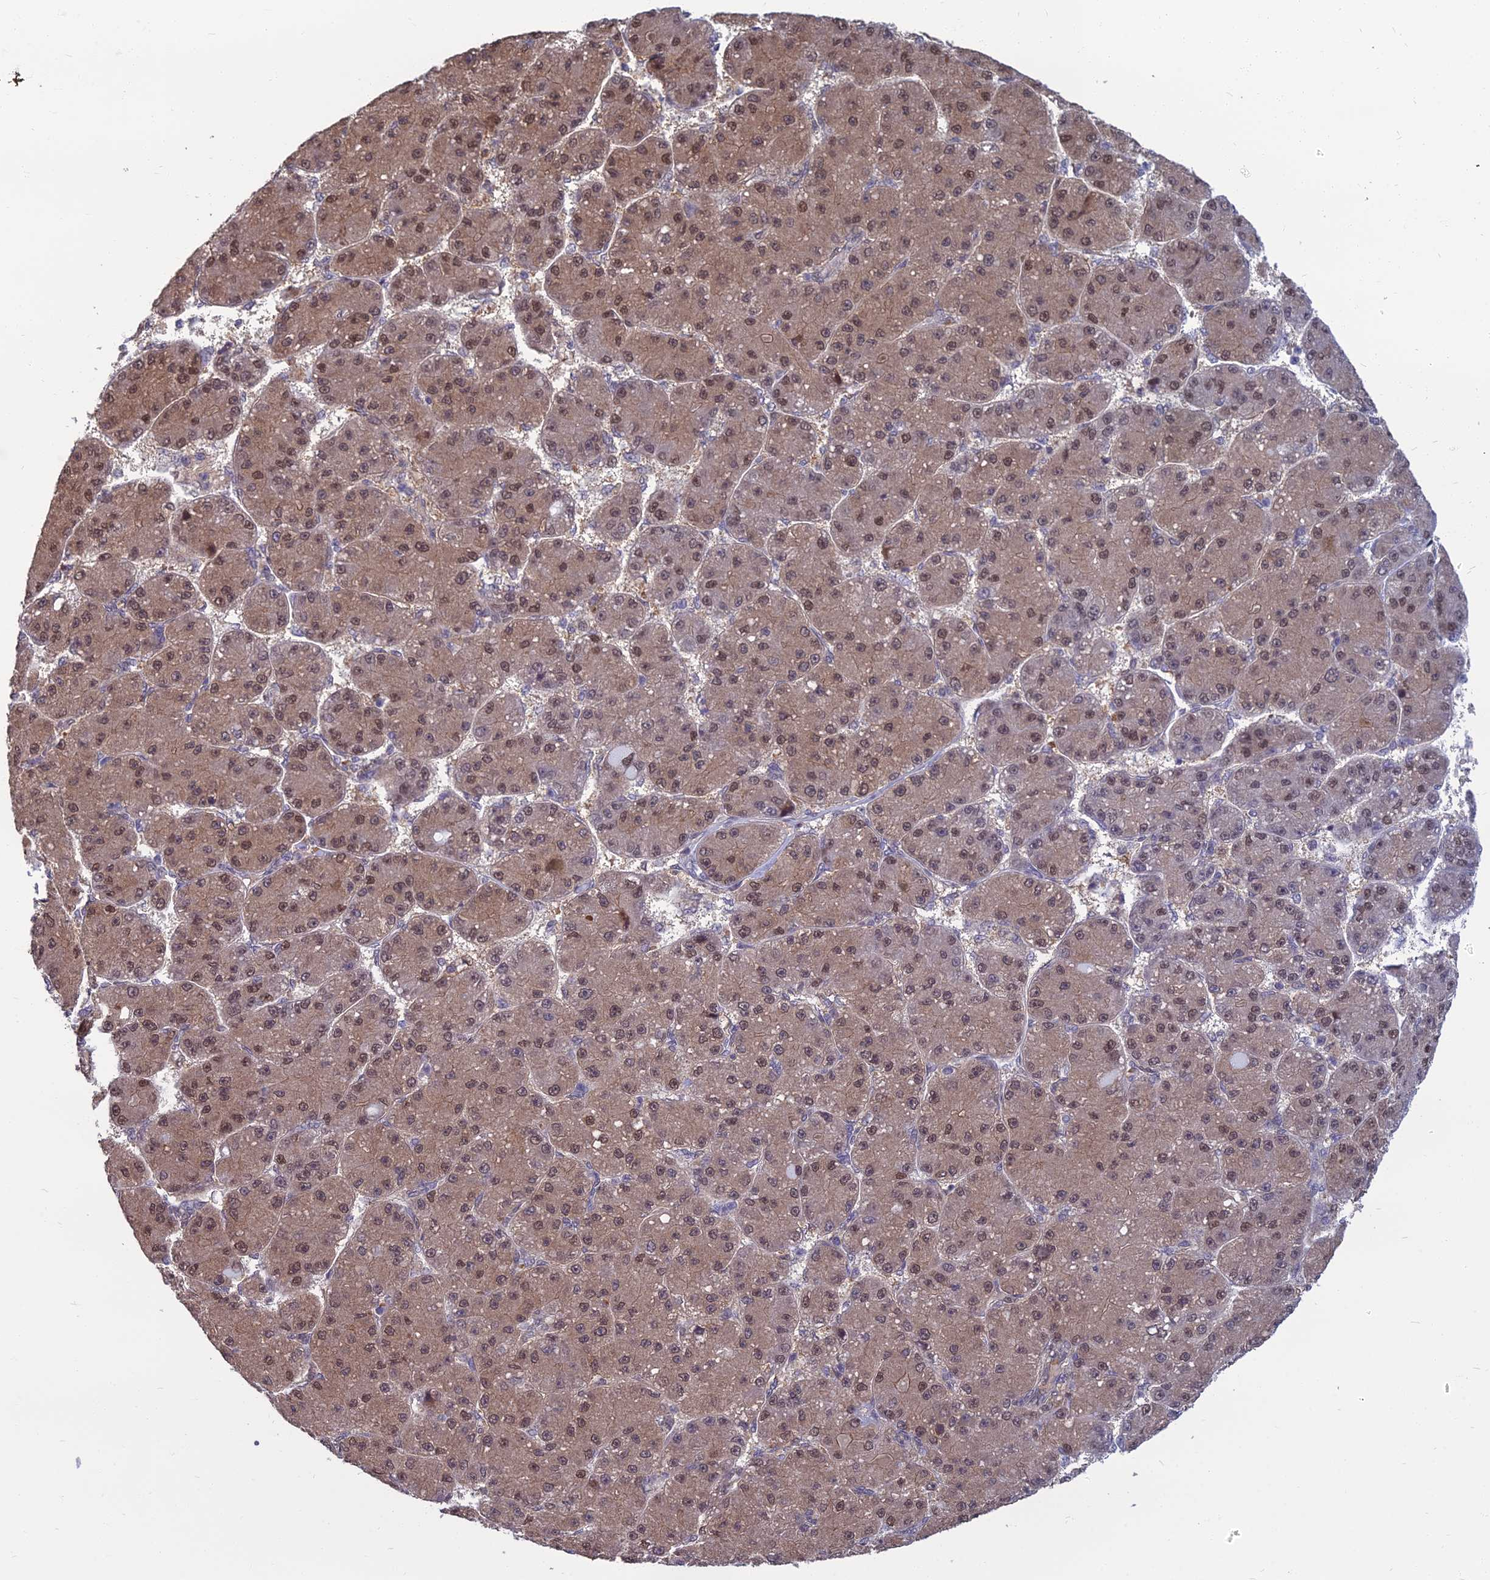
{"staining": {"intensity": "moderate", "quantity": ">75%", "location": "nuclear"}, "tissue": "liver cancer", "cell_type": "Tumor cells", "image_type": "cancer", "snomed": [{"axis": "morphology", "description": "Carcinoma, Hepatocellular, NOS"}, {"axis": "topography", "description": "Liver"}], "caption": "IHC histopathology image of human liver cancer stained for a protein (brown), which reveals medium levels of moderate nuclear expression in approximately >75% of tumor cells.", "gene": "NR4A3", "patient": {"sex": "male", "age": 67}}